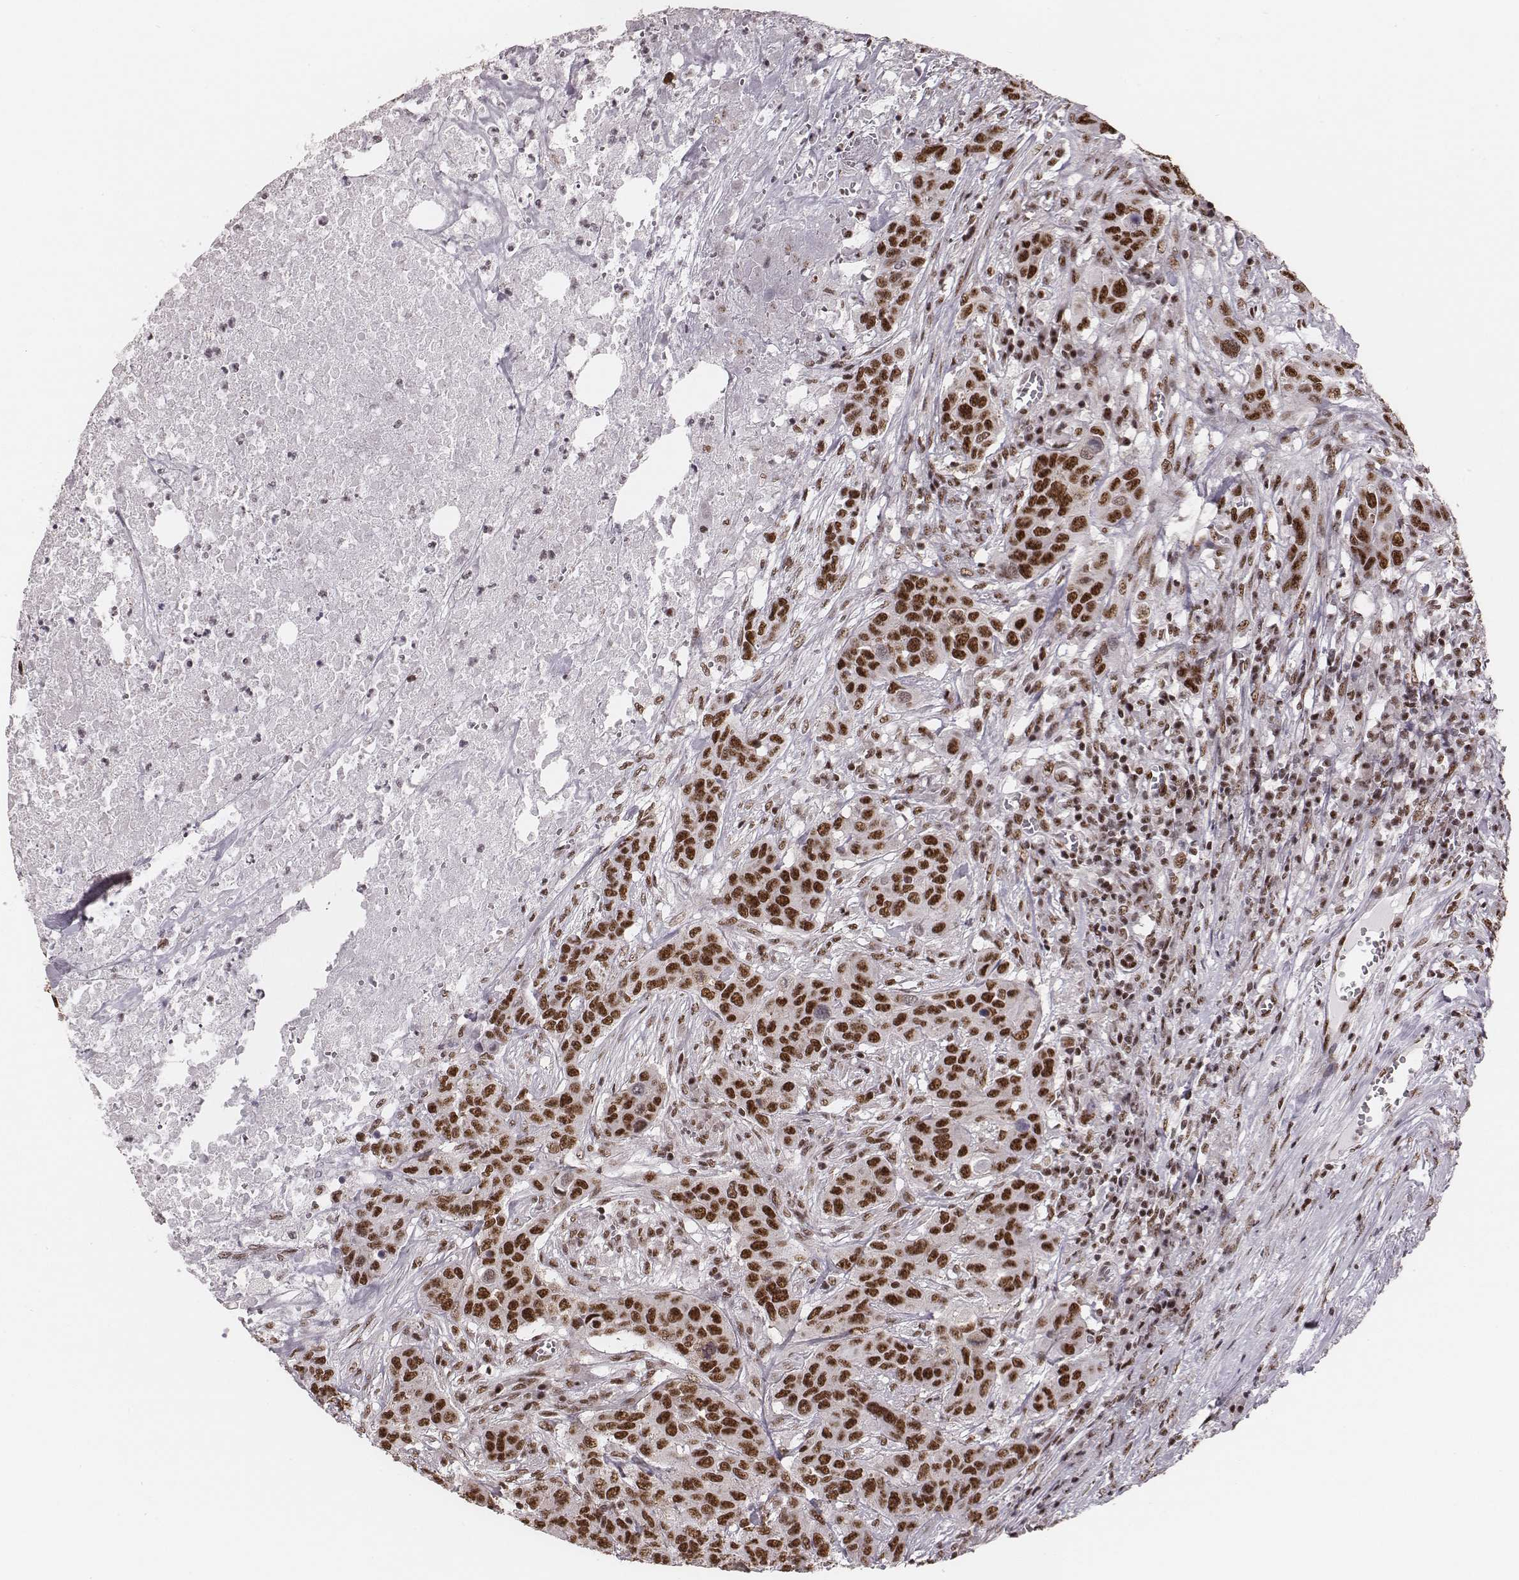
{"staining": {"intensity": "strong", "quantity": ">75%", "location": "nuclear"}, "tissue": "urothelial cancer", "cell_type": "Tumor cells", "image_type": "cancer", "snomed": [{"axis": "morphology", "description": "Urothelial carcinoma, NOS"}, {"axis": "morphology", "description": "Urothelial carcinoma, High grade"}, {"axis": "topography", "description": "Urinary bladder"}], "caption": "Immunohistochemistry of human urothelial carcinoma (high-grade) reveals high levels of strong nuclear staining in approximately >75% of tumor cells.", "gene": "LUC7L", "patient": {"sex": "male", "age": 63}}